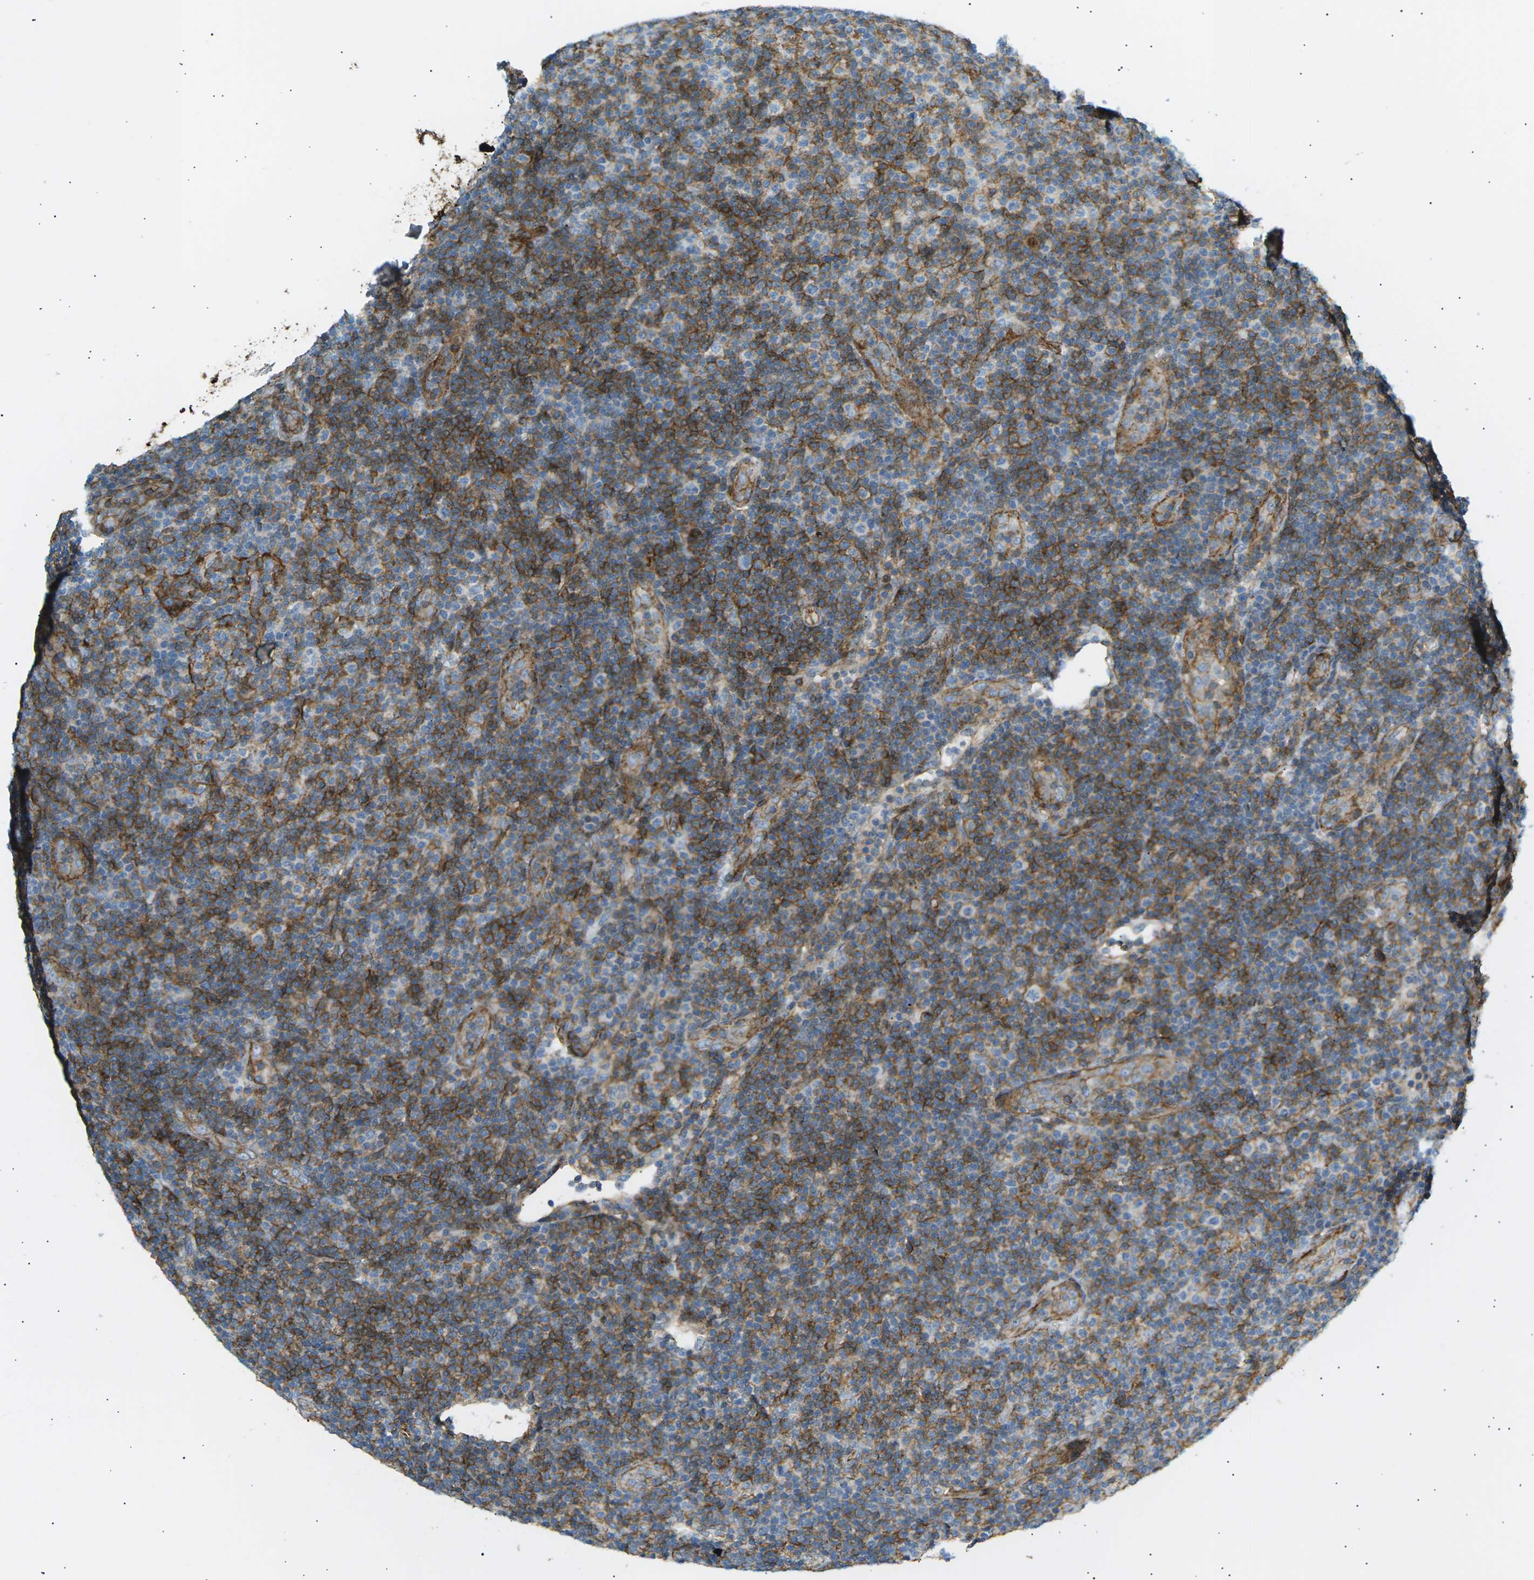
{"staining": {"intensity": "moderate", "quantity": "25%-75%", "location": "cytoplasmic/membranous"}, "tissue": "lymphoma", "cell_type": "Tumor cells", "image_type": "cancer", "snomed": [{"axis": "morphology", "description": "Malignant lymphoma, non-Hodgkin's type, Low grade"}, {"axis": "topography", "description": "Lymph node"}], "caption": "Human lymphoma stained with a brown dye demonstrates moderate cytoplasmic/membranous positive positivity in approximately 25%-75% of tumor cells.", "gene": "ATP2B4", "patient": {"sex": "male", "age": 83}}